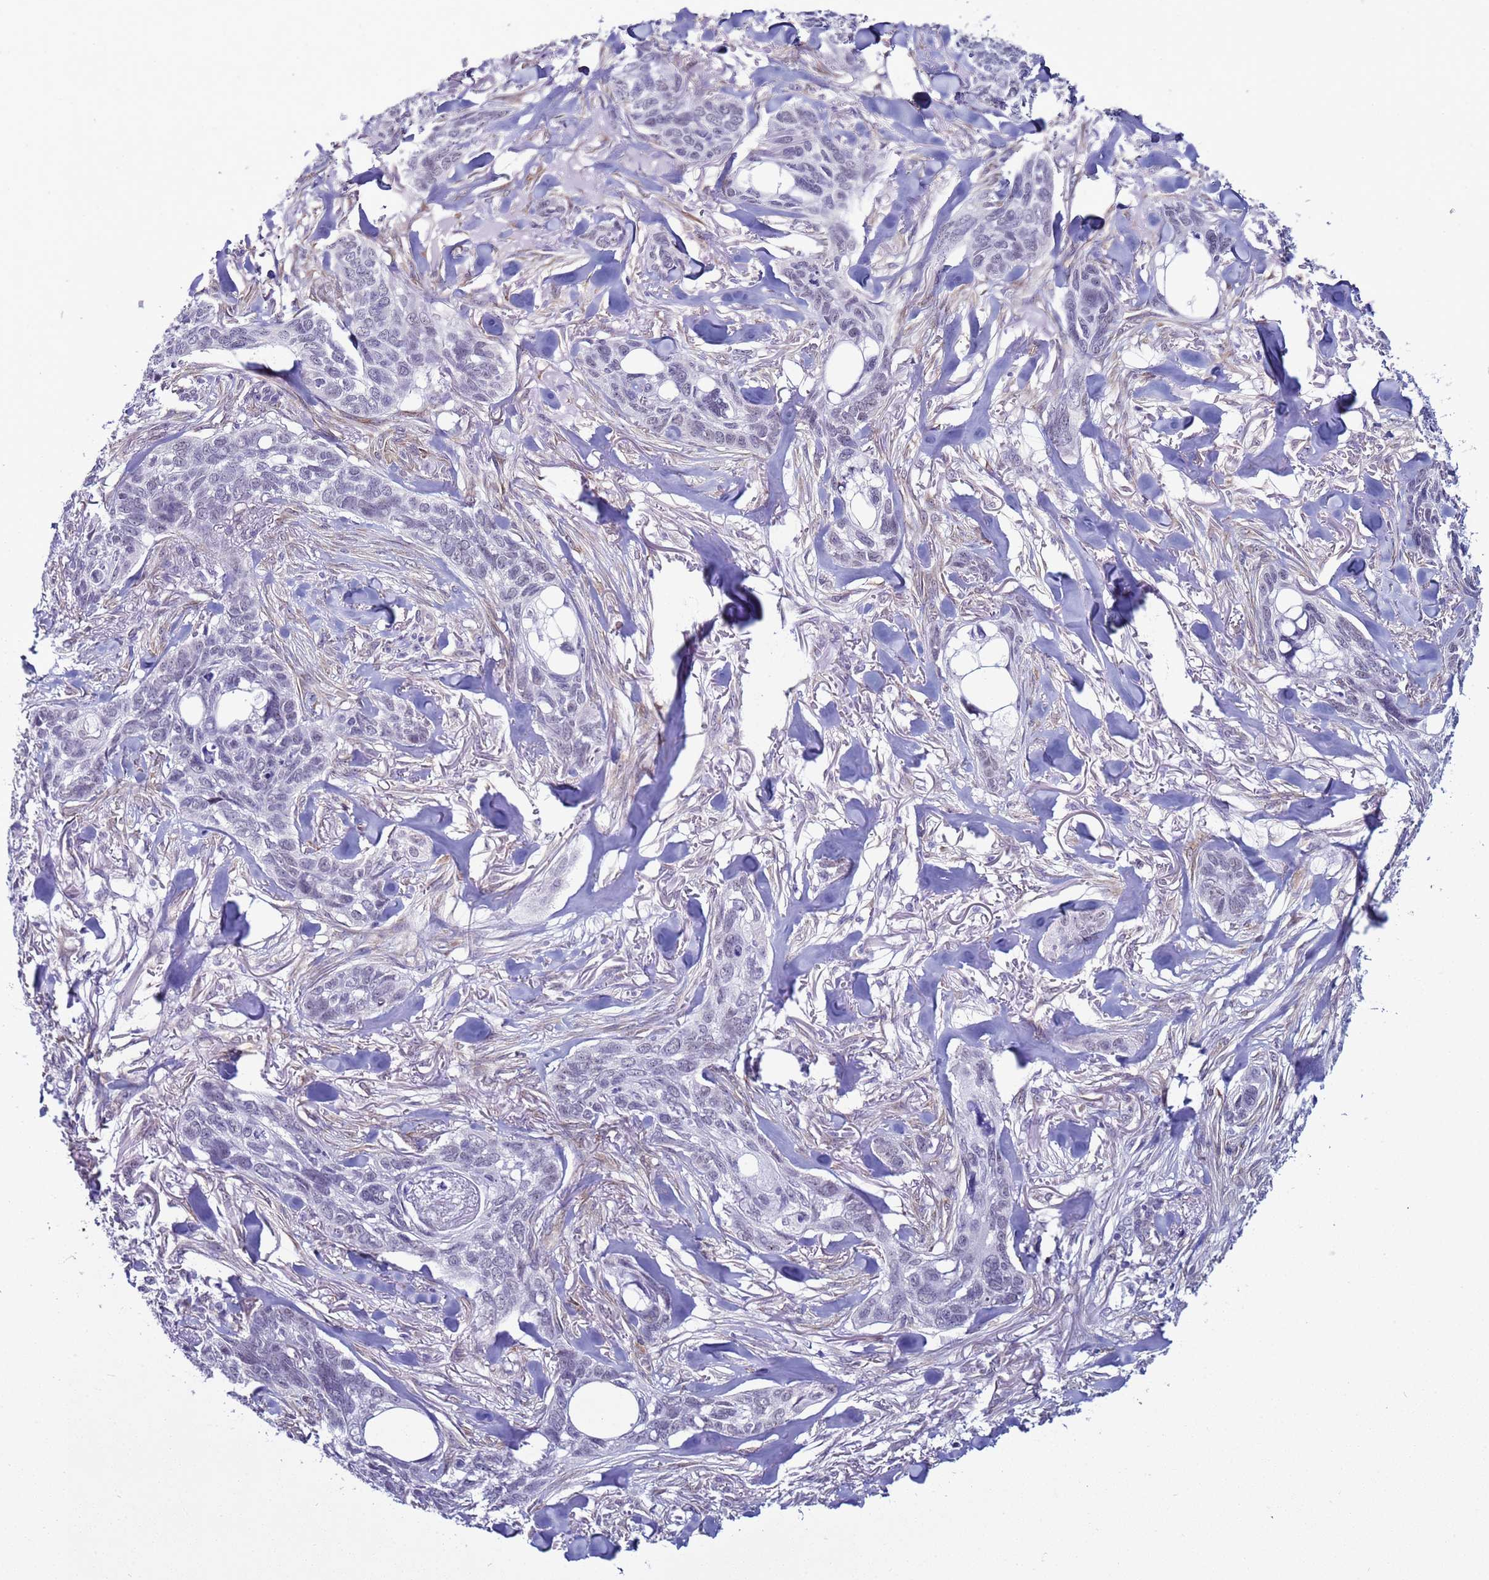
{"staining": {"intensity": "negative", "quantity": "none", "location": "none"}, "tissue": "skin cancer", "cell_type": "Tumor cells", "image_type": "cancer", "snomed": [{"axis": "morphology", "description": "Basal cell carcinoma"}, {"axis": "topography", "description": "Skin"}], "caption": "Basal cell carcinoma (skin) stained for a protein using IHC displays no positivity tumor cells.", "gene": "LRRC10B", "patient": {"sex": "male", "age": 86}}